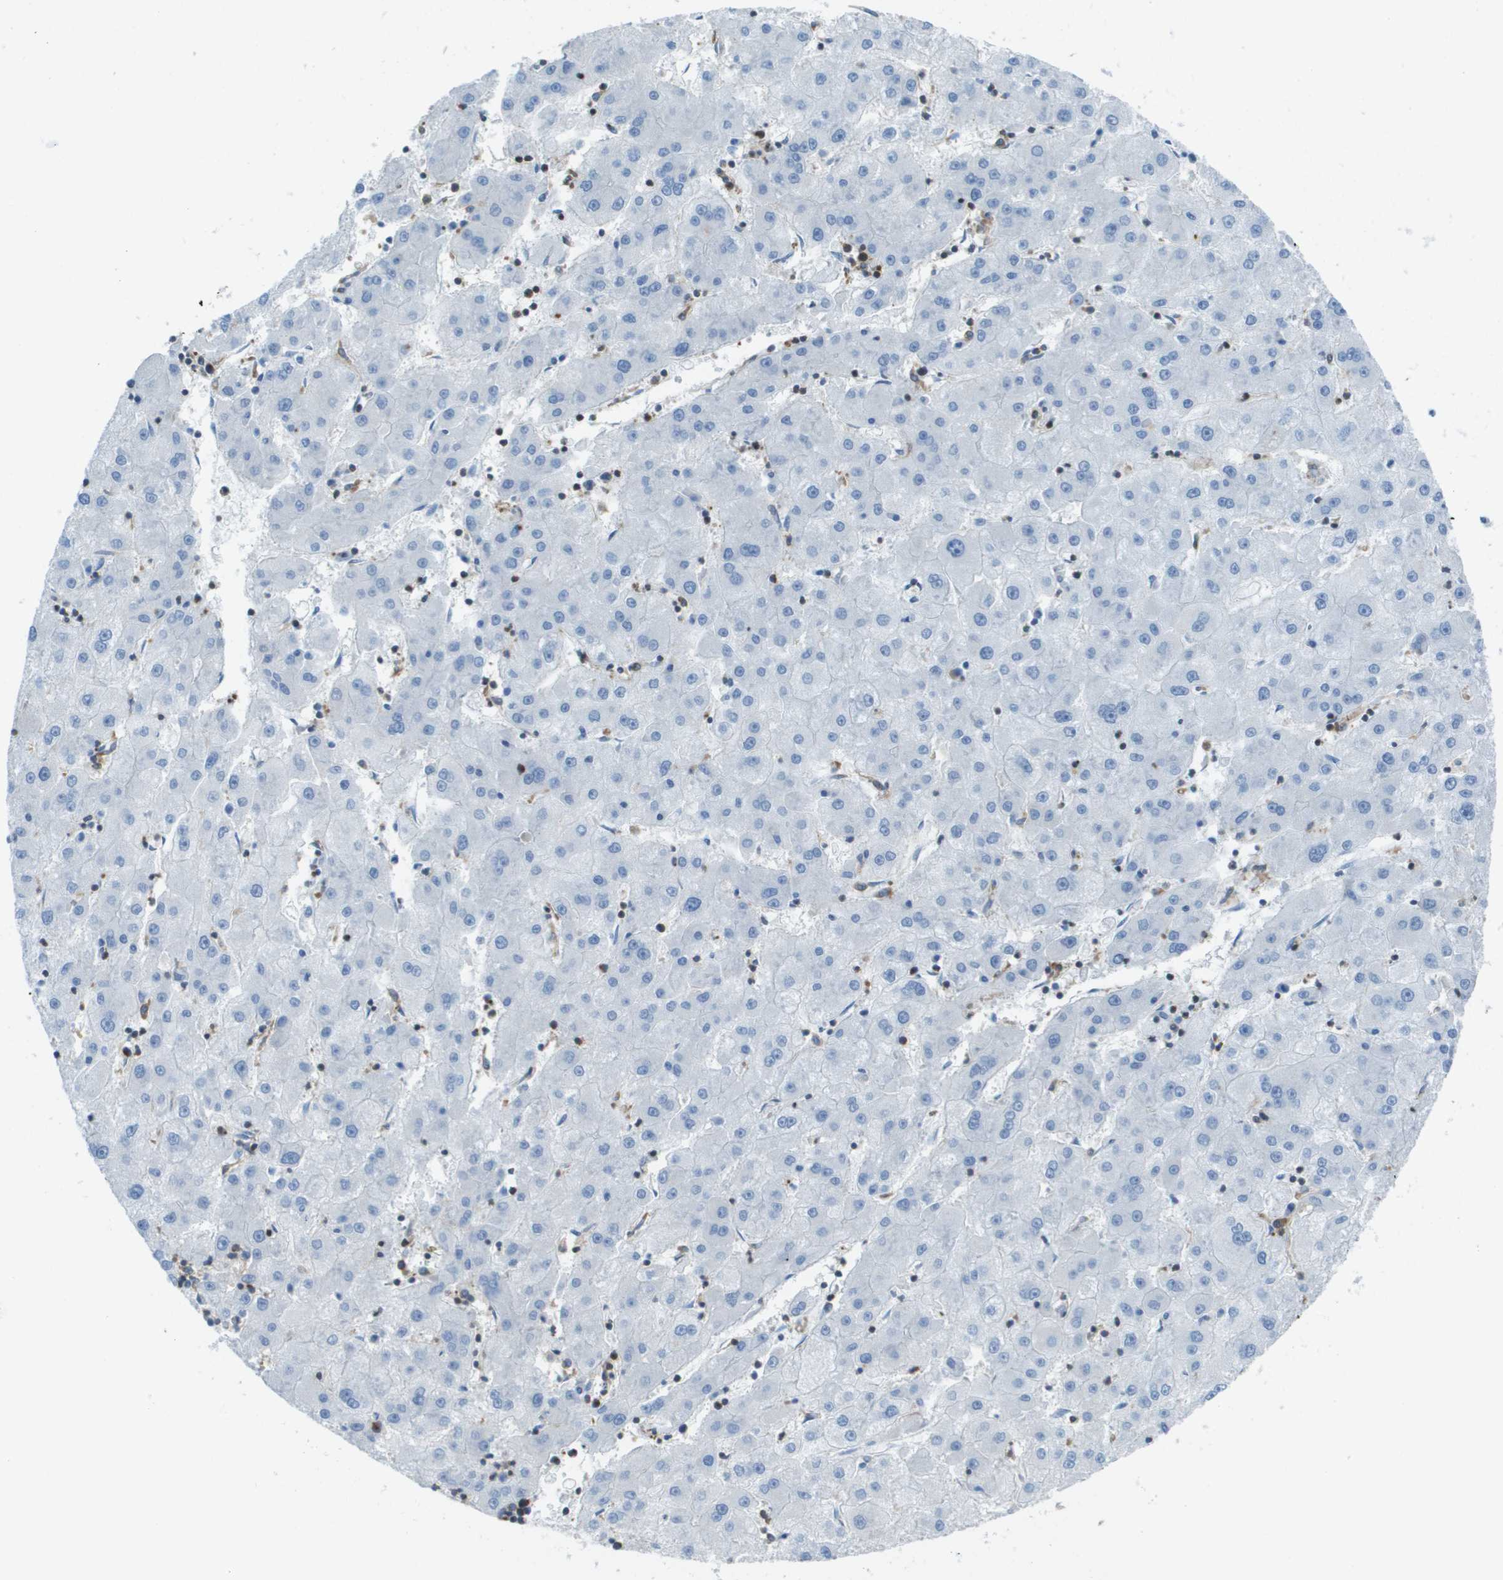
{"staining": {"intensity": "negative", "quantity": "none", "location": "none"}, "tissue": "liver cancer", "cell_type": "Tumor cells", "image_type": "cancer", "snomed": [{"axis": "morphology", "description": "Carcinoma, Hepatocellular, NOS"}, {"axis": "topography", "description": "Liver"}], "caption": "Immunohistochemistry (IHC) image of neoplastic tissue: liver hepatocellular carcinoma stained with DAB (3,3'-diaminobenzidine) exhibits no significant protein staining in tumor cells. Brightfield microscopy of immunohistochemistry stained with DAB (brown) and hematoxylin (blue), captured at high magnification.", "gene": "APBB1IP", "patient": {"sex": "male", "age": 72}}